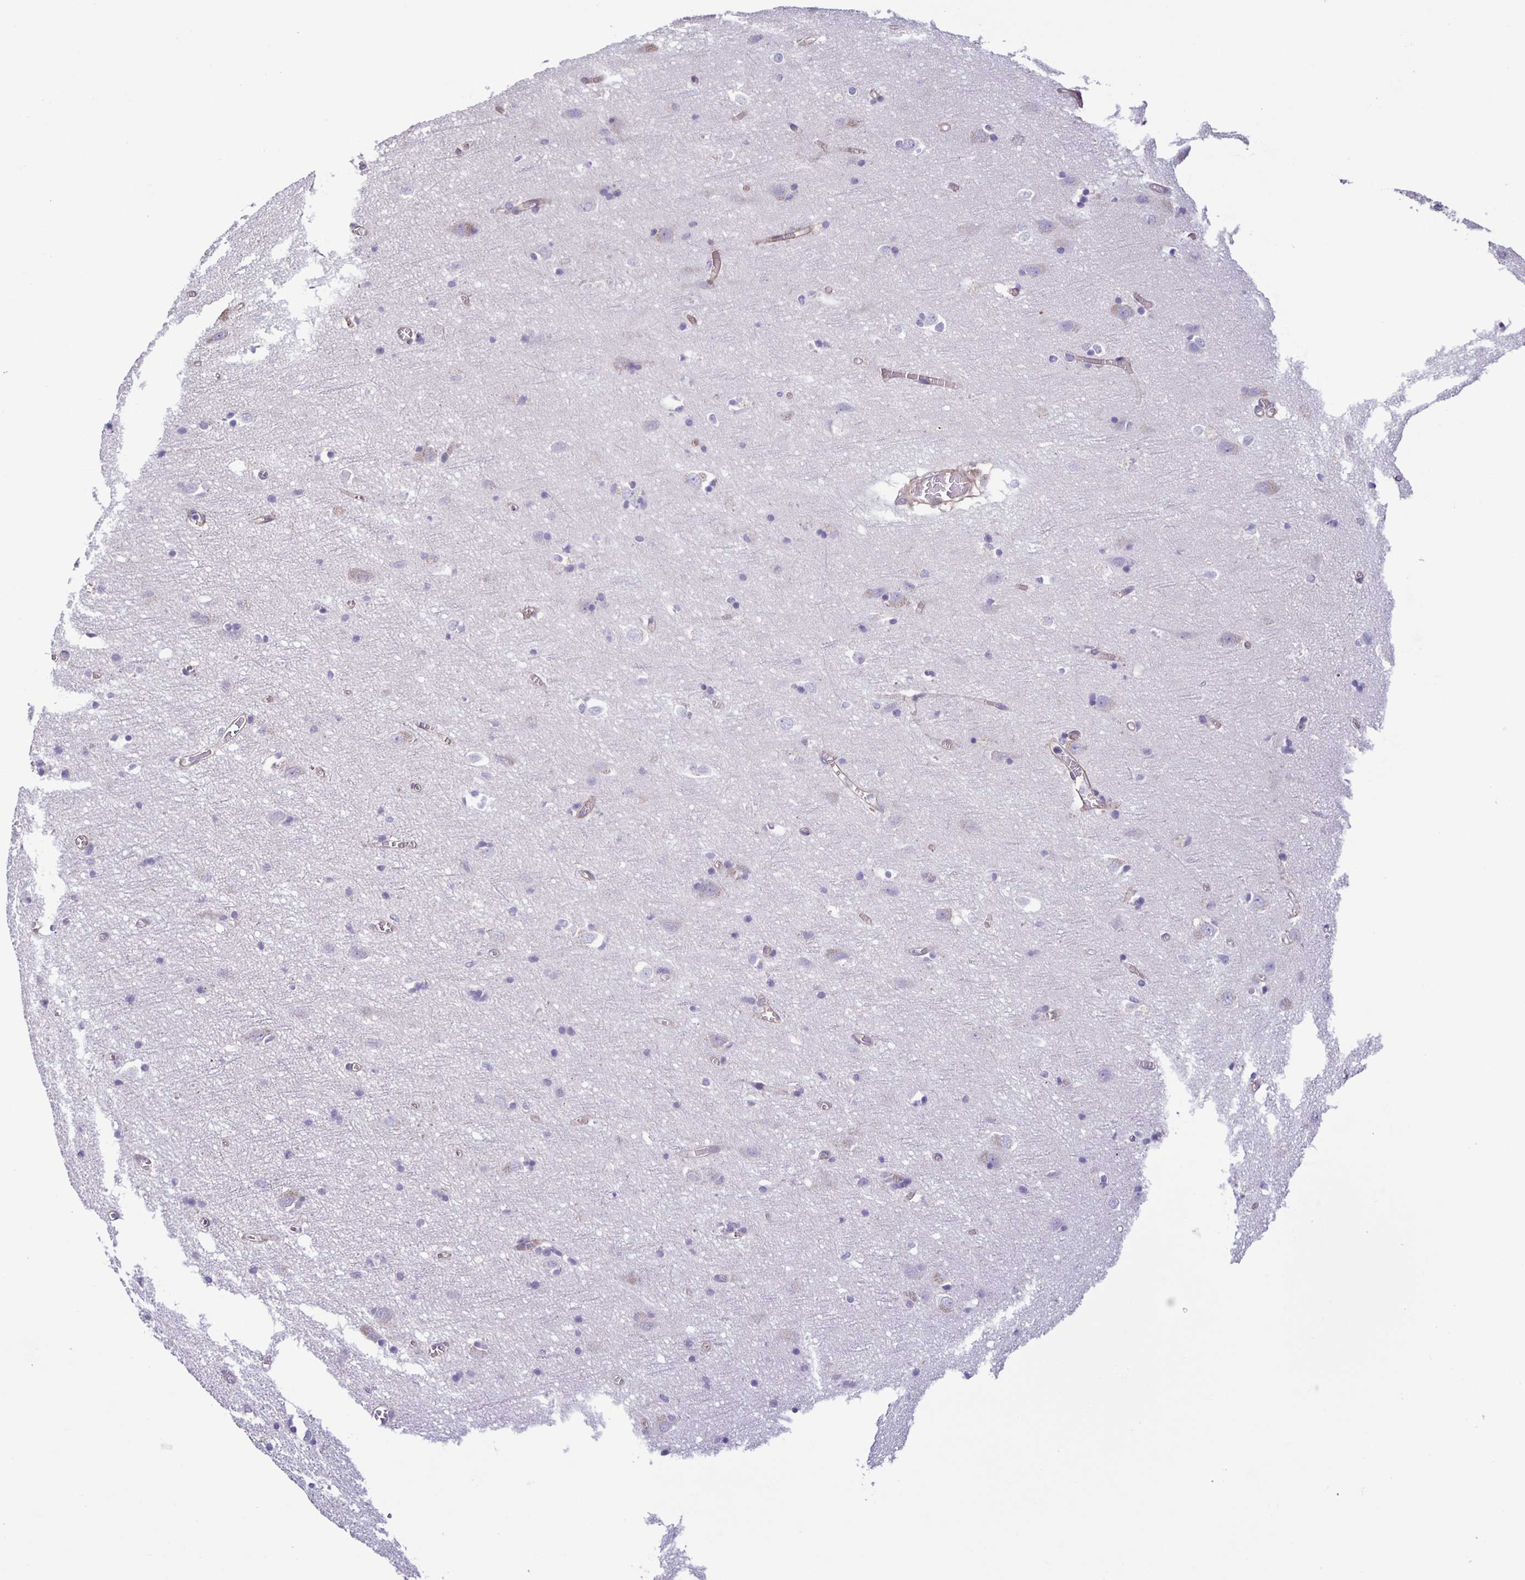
{"staining": {"intensity": "weak", "quantity": "25%-75%", "location": "cytoplasmic/membranous"}, "tissue": "cerebral cortex", "cell_type": "Endothelial cells", "image_type": "normal", "snomed": [{"axis": "morphology", "description": "Normal tissue, NOS"}, {"axis": "topography", "description": "Cerebral cortex"}], "caption": "Weak cytoplasmic/membranous staining for a protein is identified in about 25%-75% of endothelial cells of normal cerebral cortex using immunohistochemistry.", "gene": "BOLL", "patient": {"sex": "male", "age": 70}}